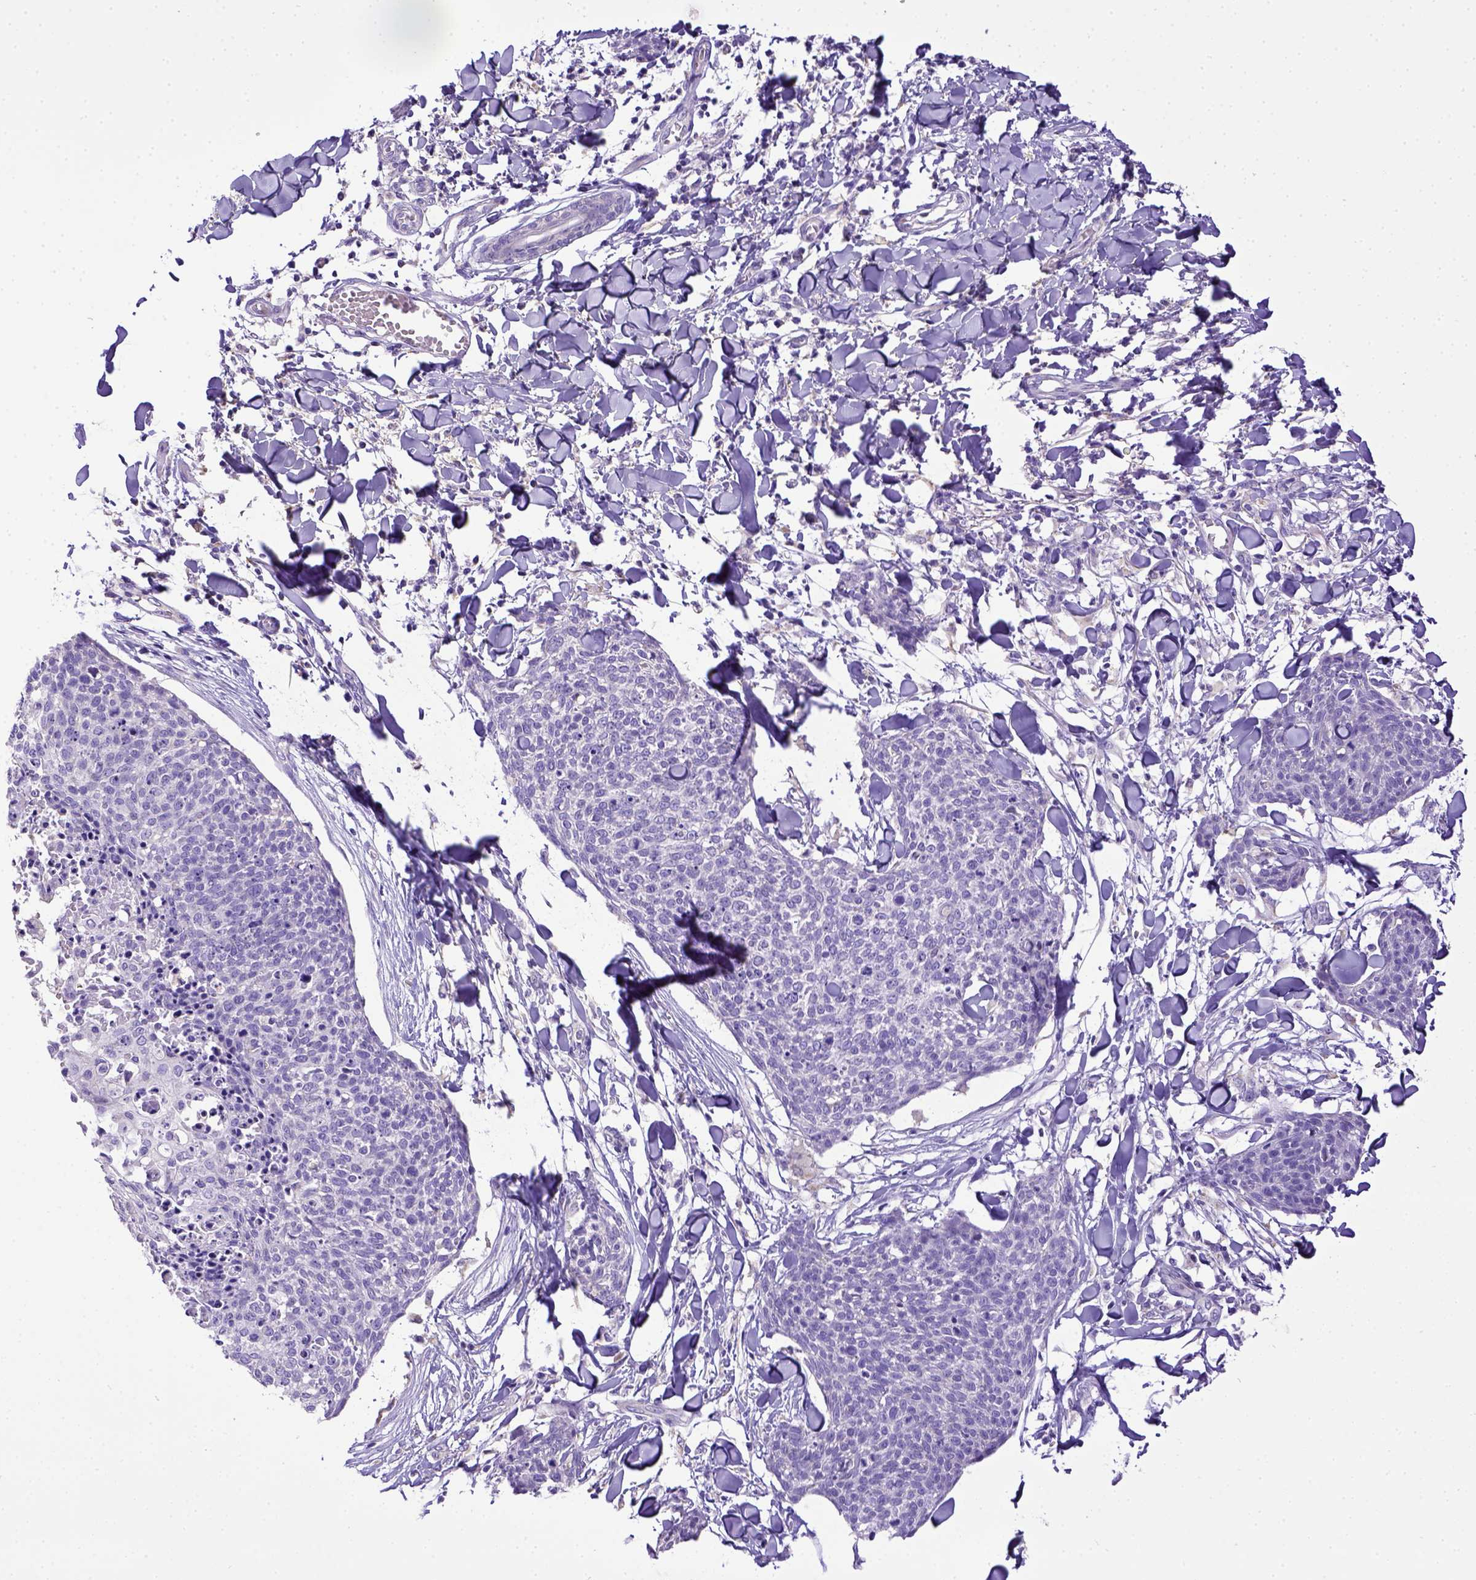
{"staining": {"intensity": "negative", "quantity": "none", "location": "none"}, "tissue": "skin cancer", "cell_type": "Tumor cells", "image_type": "cancer", "snomed": [{"axis": "morphology", "description": "Squamous cell carcinoma, NOS"}, {"axis": "topography", "description": "Skin"}, {"axis": "topography", "description": "Vulva"}], "caption": "This is a photomicrograph of immunohistochemistry staining of skin cancer, which shows no positivity in tumor cells.", "gene": "SPEF1", "patient": {"sex": "female", "age": 75}}